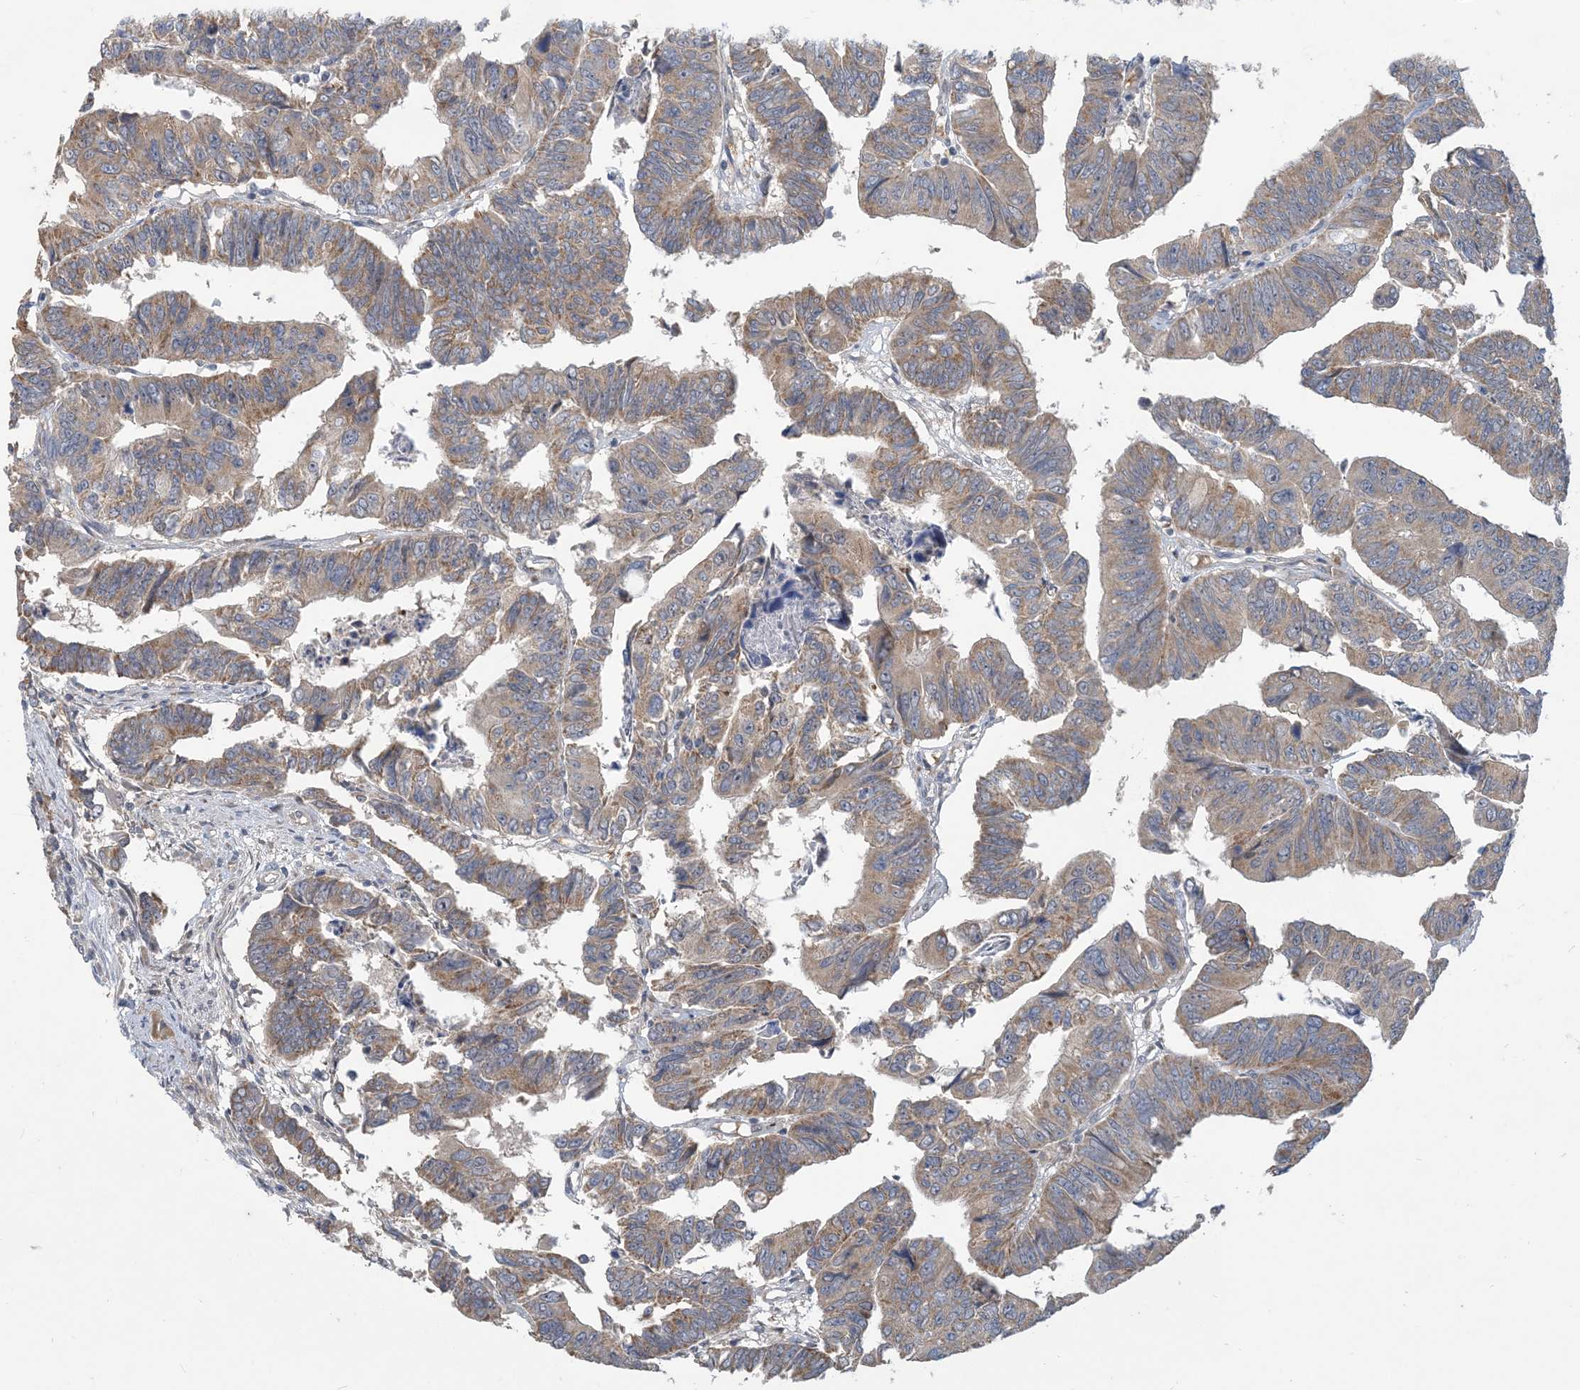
{"staining": {"intensity": "moderate", "quantity": ">75%", "location": "cytoplasmic/membranous"}, "tissue": "colorectal cancer", "cell_type": "Tumor cells", "image_type": "cancer", "snomed": [{"axis": "morphology", "description": "Adenocarcinoma, NOS"}, {"axis": "topography", "description": "Rectum"}], "caption": "Protein analysis of adenocarcinoma (colorectal) tissue reveals moderate cytoplasmic/membranous expression in approximately >75% of tumor cells.", "gene": "PUSL1", "patient": {"sex": "female", "age": 65}}